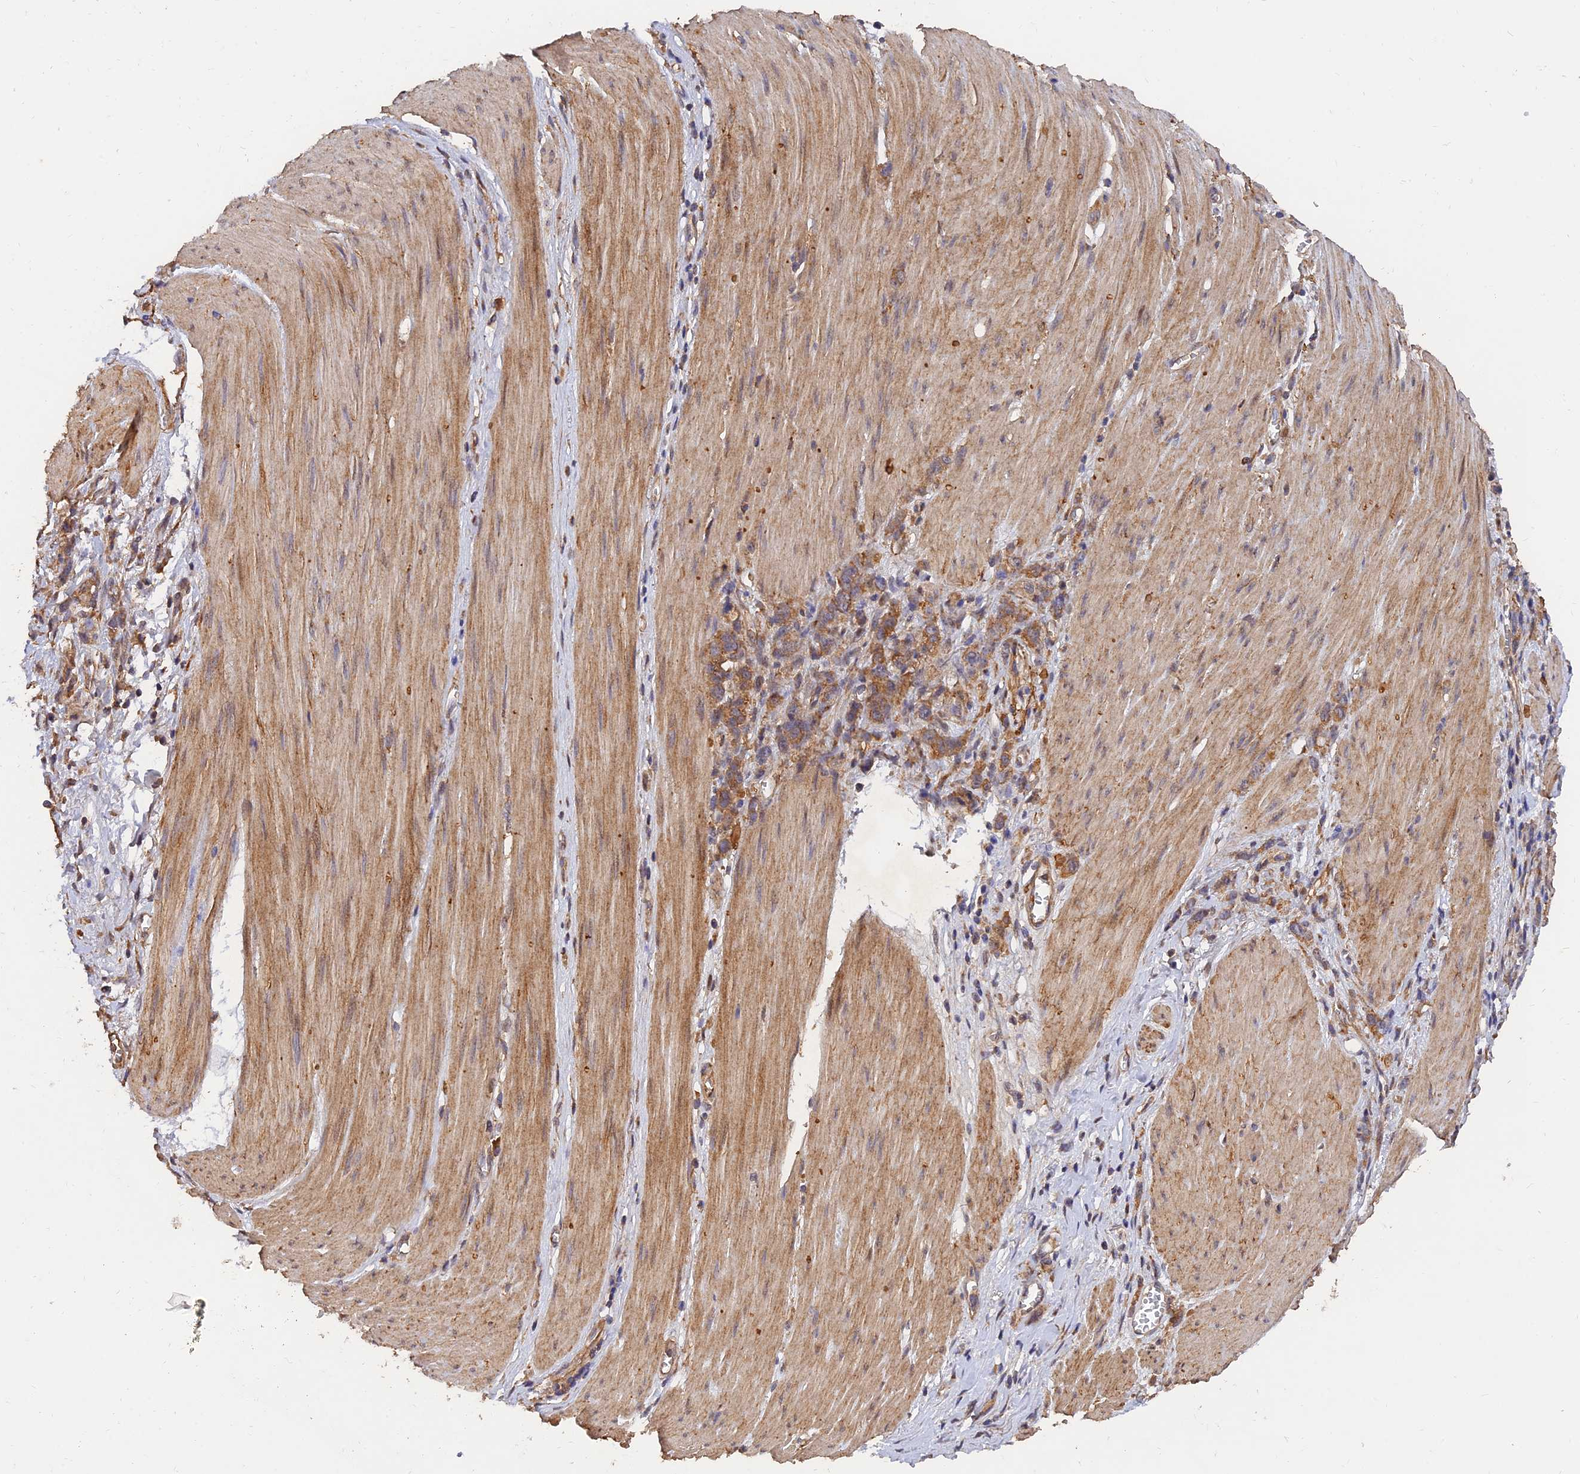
{"staining": {"intensity": "moderate", "quantity": ">75%", "location": "cytoplasmic/membranous"}, "tissue": "stomach cancer", "cell_type": "Tumor cells", "image_type": "cancer", "snomed": [{"axis": "morphology", "description": "Adenocarcinoma, NOS"}, {"axis": "topography", "description": "Stomach"}], "caption": "Stomach adenocarcinoma tissue reveals moderate cytoplasmic/membranous expression in about >75% of tumor cells", "gene": "SLC38A11", "patient": {"sex": "female", "age": 76}}